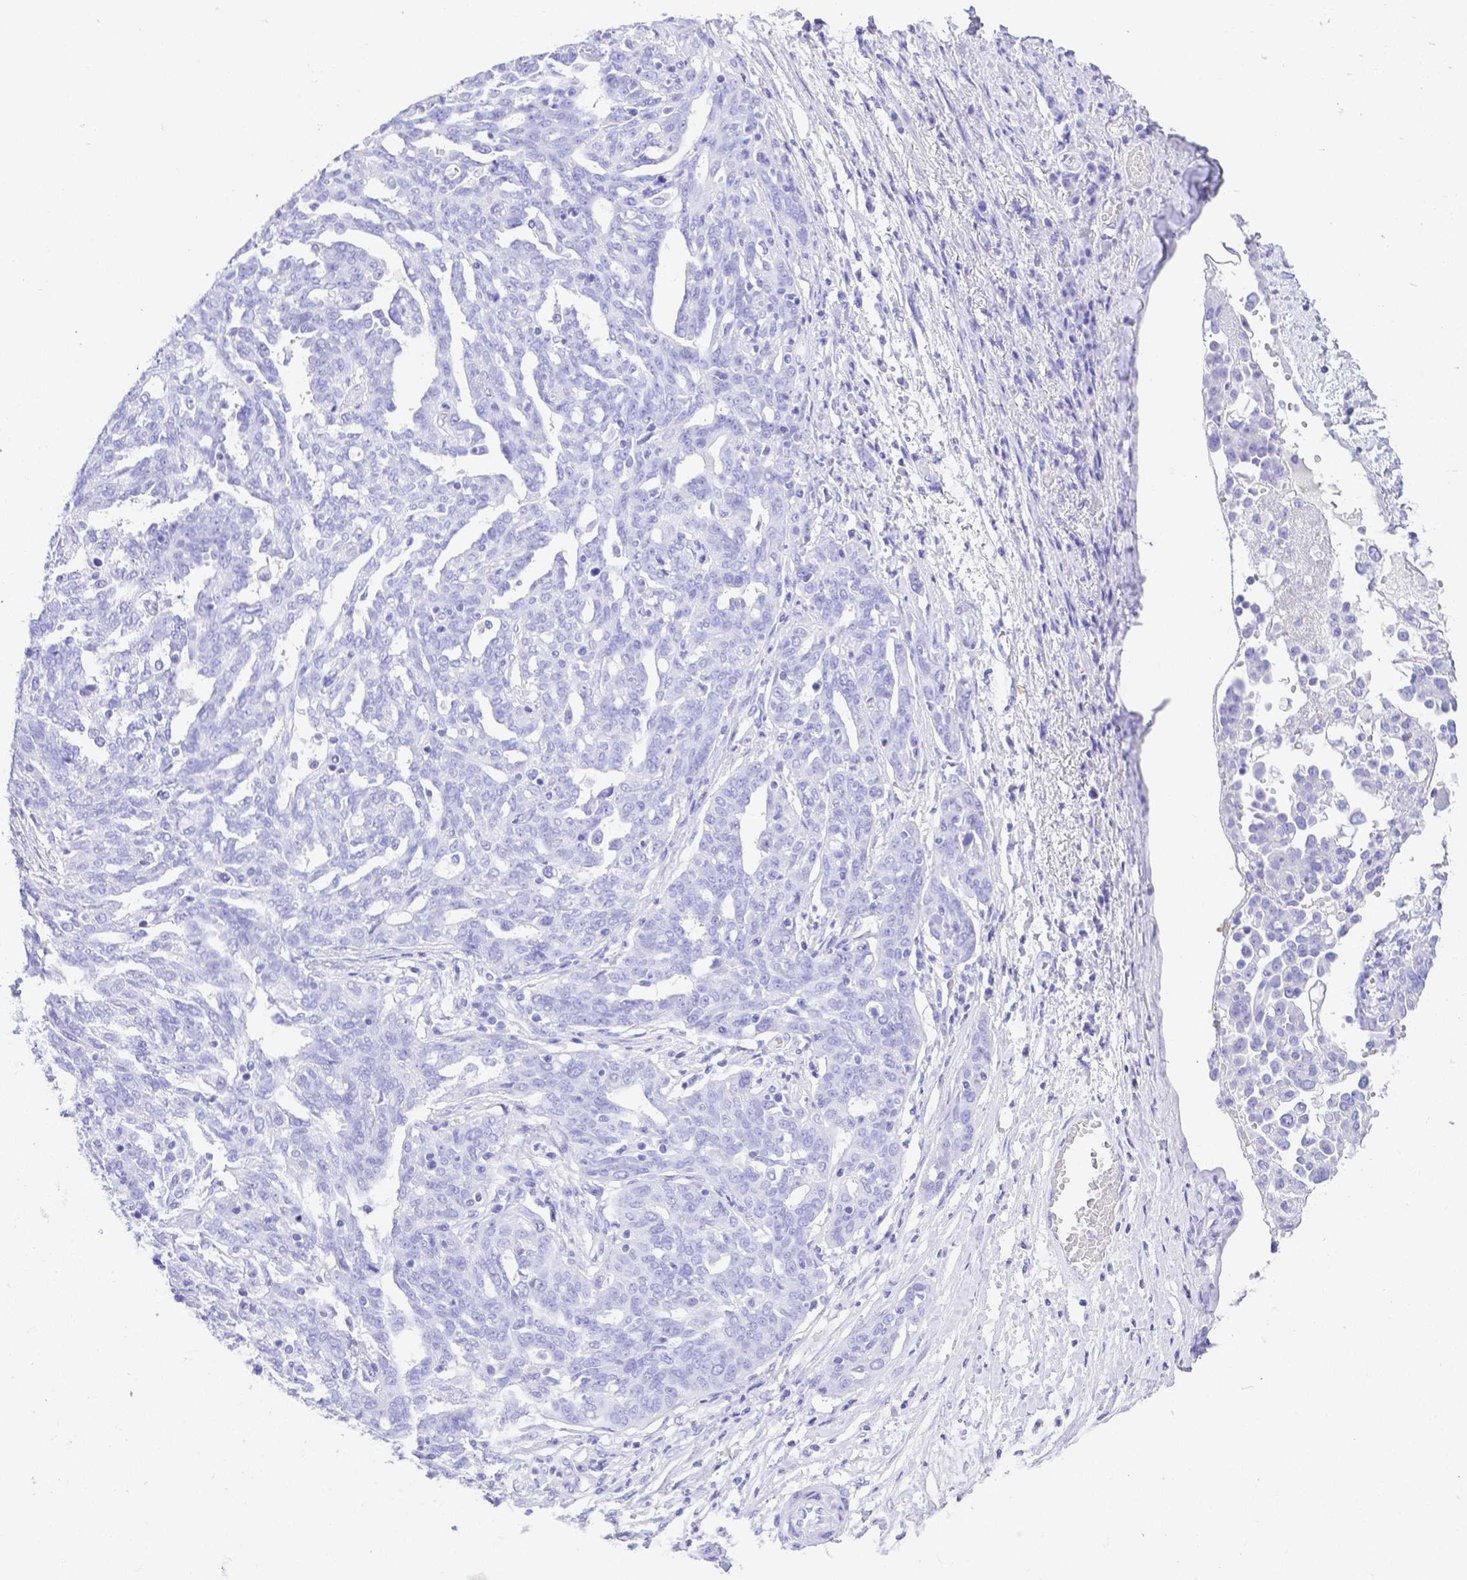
{"staining": {"intensity": "negative", "quantity": "none", "location": "none"}, "tissue": "ovarian cancer", "cell_type": "Tumor cells", "image_type": "cancer", "snomed": [{"axis": "morphology", "description": "Cystadenocarcinoma, serous, NOS"}, {"axis": "topography", "description": "Ovary"}], "caption": "This is a image of IHC staining of serous cystadenocarcinoma (ovarian), which shows no staining in tumor cells. (DAB (3,3'-diaminobenzidine) immunohistochemistry visualized using brightfield microscopy, high magnification).", "gene": "SMR3A", "patient": {"sex": "female", "age": 67}}